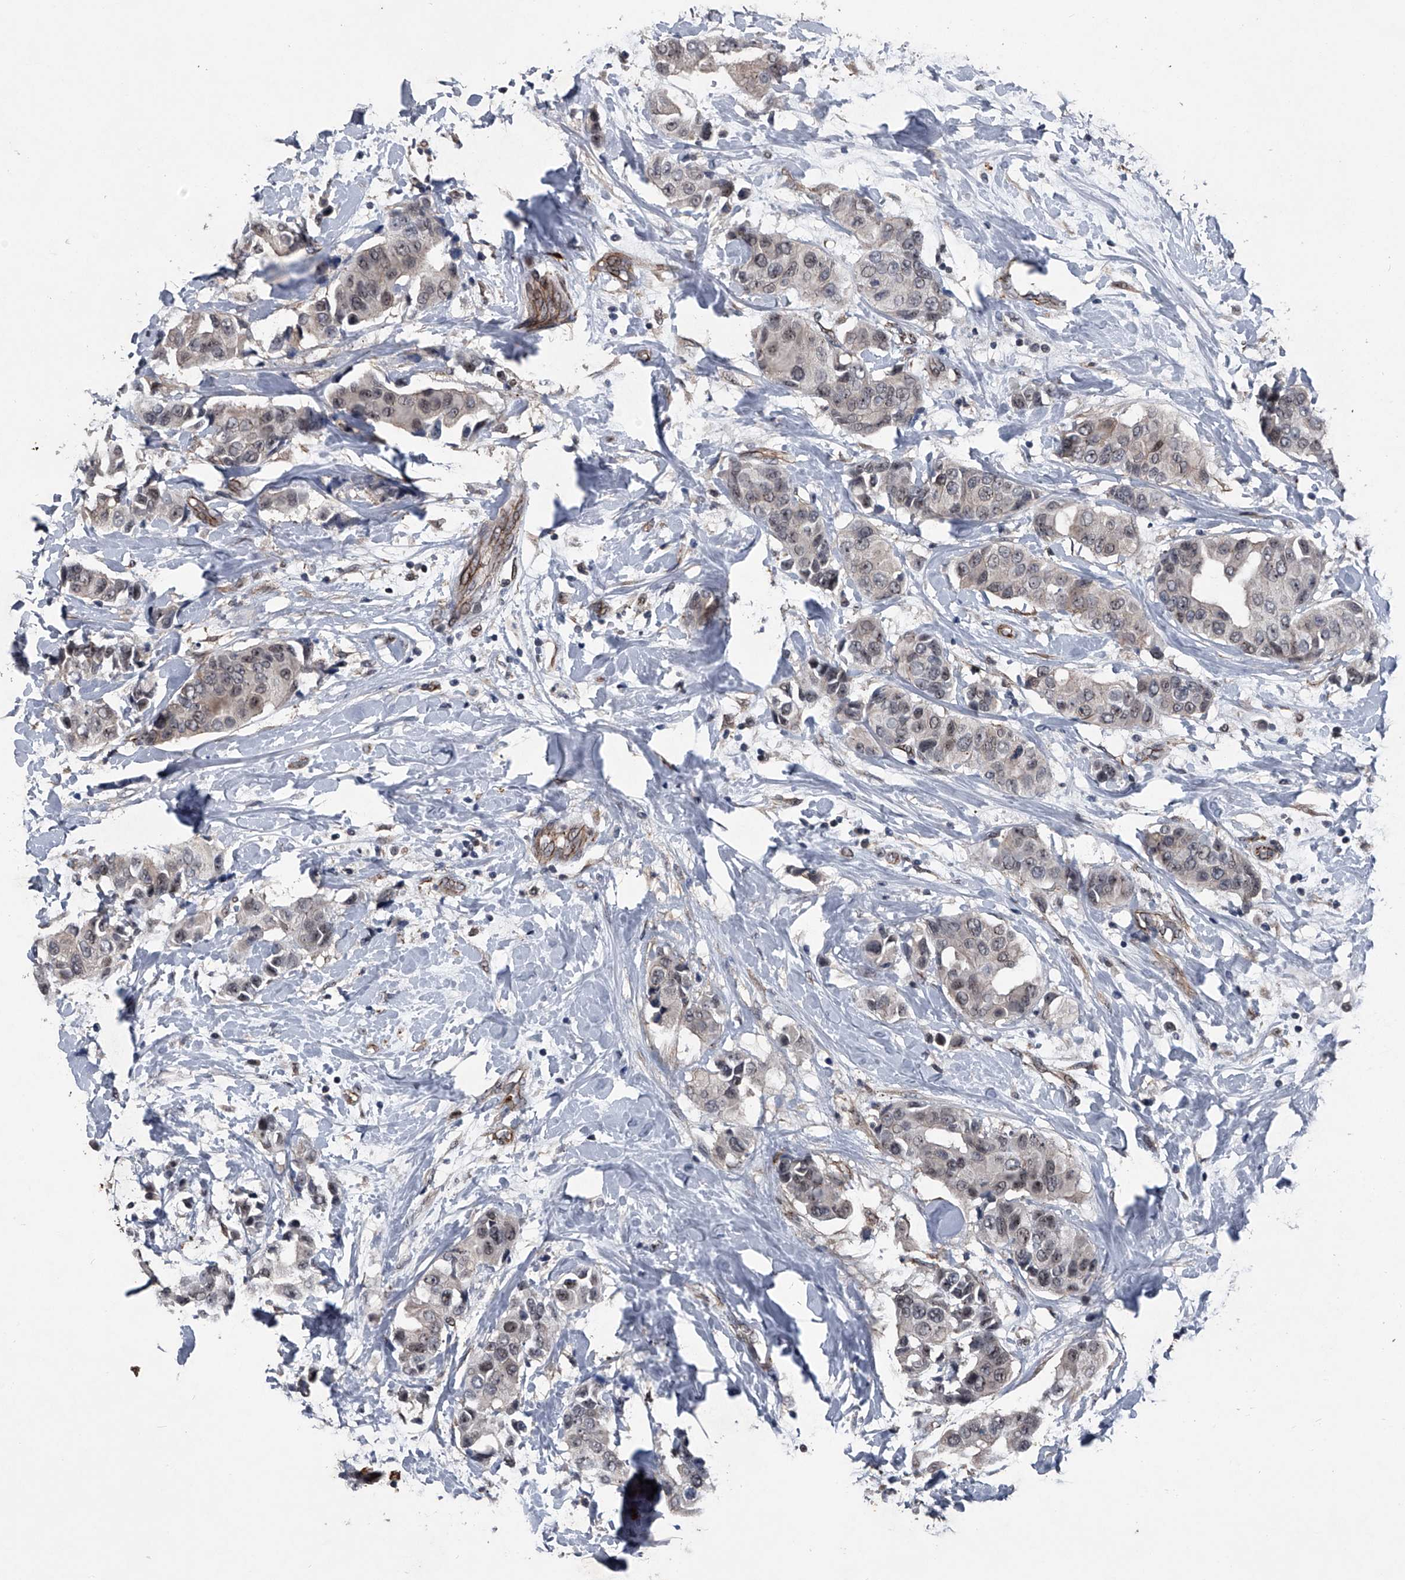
{"staining": {"intensity": "weak", "quantity": "25%-75%", "location": "nuclear"}, "tissue": "breast cancer", "cell_type": "Tumor cells", "image_type": "cancer", "snomed": [{"axis": "morphology", "description": "Normal tissue, NOS"}, {"axis": "morphology", "description": "Duct carcinoma"}, {"axis": "topography", "description": "Breast"}], "caption": "Human breast invasive ductal carcinoma stained with a protein marker exhibits weak staining in tumor cells.", "gene": "MAPKAP1", "patient": {"sex": "female", "age": 39}}